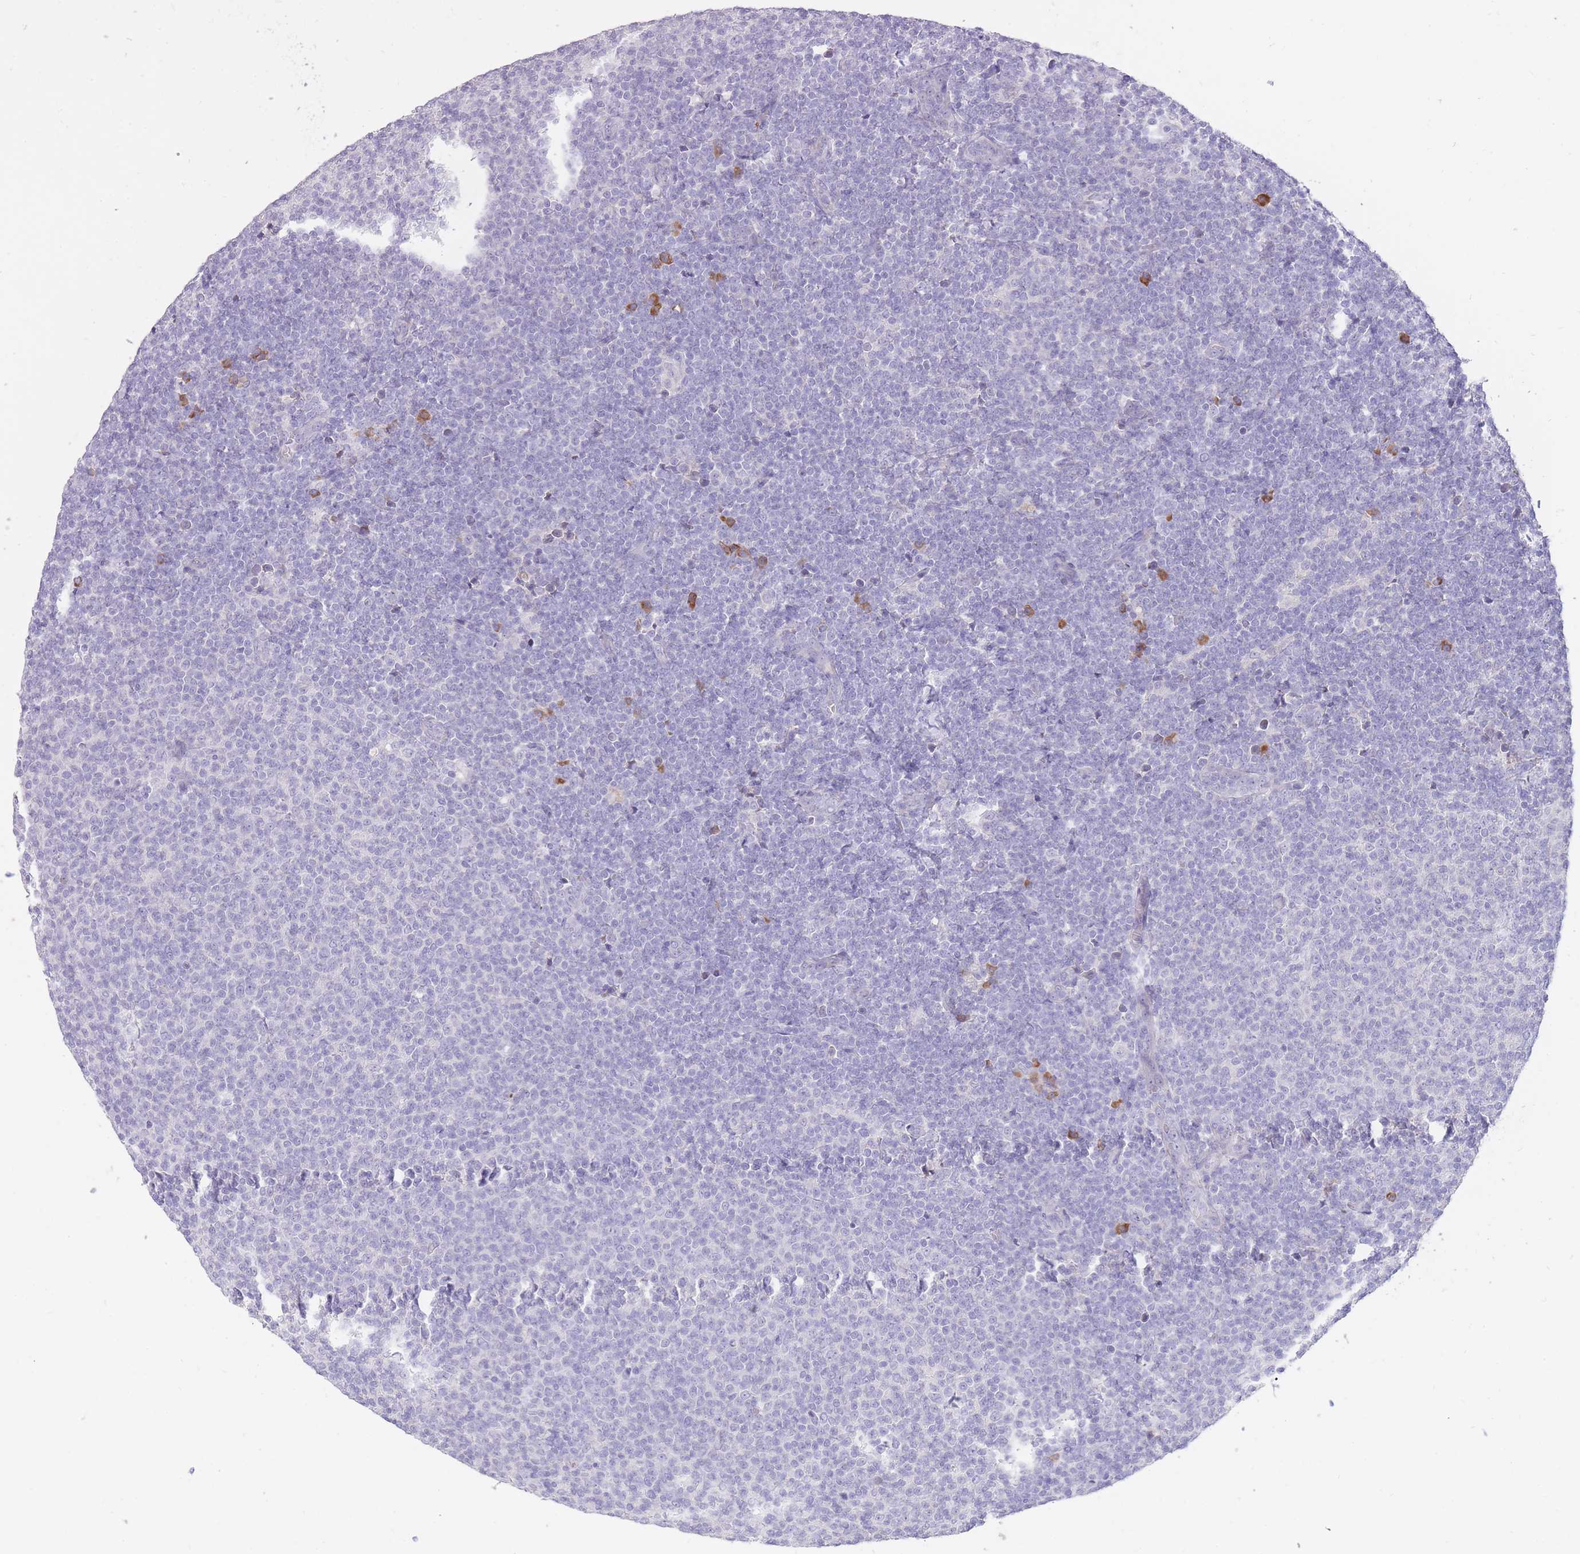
{"staining": {"intensity": "negative", "quantity": "none", "location": "none"}, "tissue": "lymphoma", "cell_type": "Tumor cells", "image_type": "cancer", "snomed": [{"axis": "morphology", "description": "Malignant lymphoma, non-Hodgkin's type, Low grade"}, {"axis": "topography", "description": "Lymph node"}], "caption": "Tumor cells show no significant protein positivity in malignant lymphoma, non-Hodgkin's type (low-grade). (Stains: DAB immunohistochemistry with hematoxylin counter stain, Microscopy: brightfield microscopy at high magnification).", "gene": "FRG2C", "patient": {"sex": "male", "age": 66}}